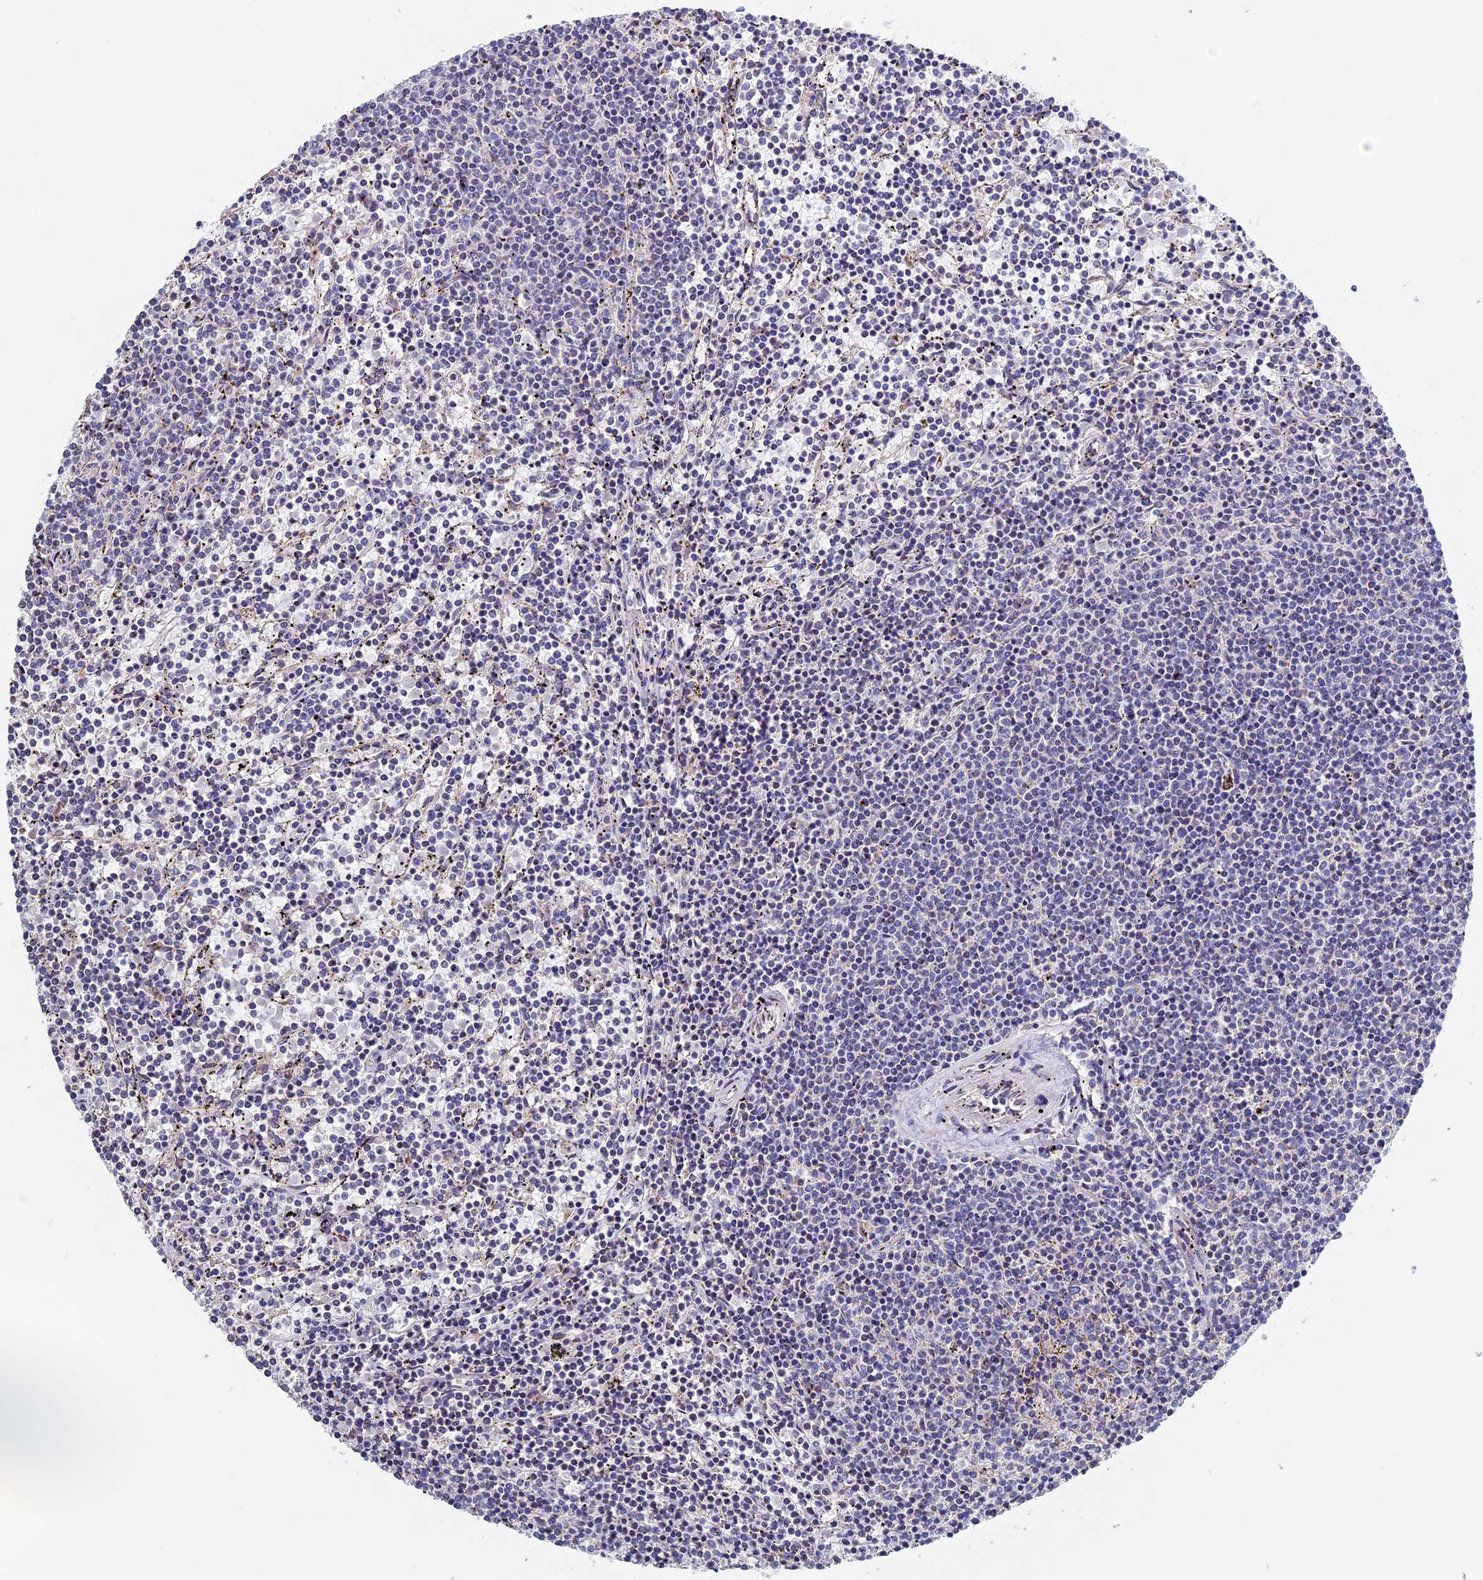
{"staining": {"intensity": "negative", "quantity": "none", "location": "none"}, "tissue": "lymphoma", "cell_type": "Tumor cells", "image_type": "cancer", "snomed": [{"axis": "morphology", "description": "Malignant lymphoma, non-Hodgkin's type, Low grade"}, {"axis": "topography", "description": "Spleen"}], "caption": "This is an IHC histopathology image of human lymphoma. There is no expression in tumor cells.", "gene": "ETFDH", "patient": {"sex": "female", "age": 50}}